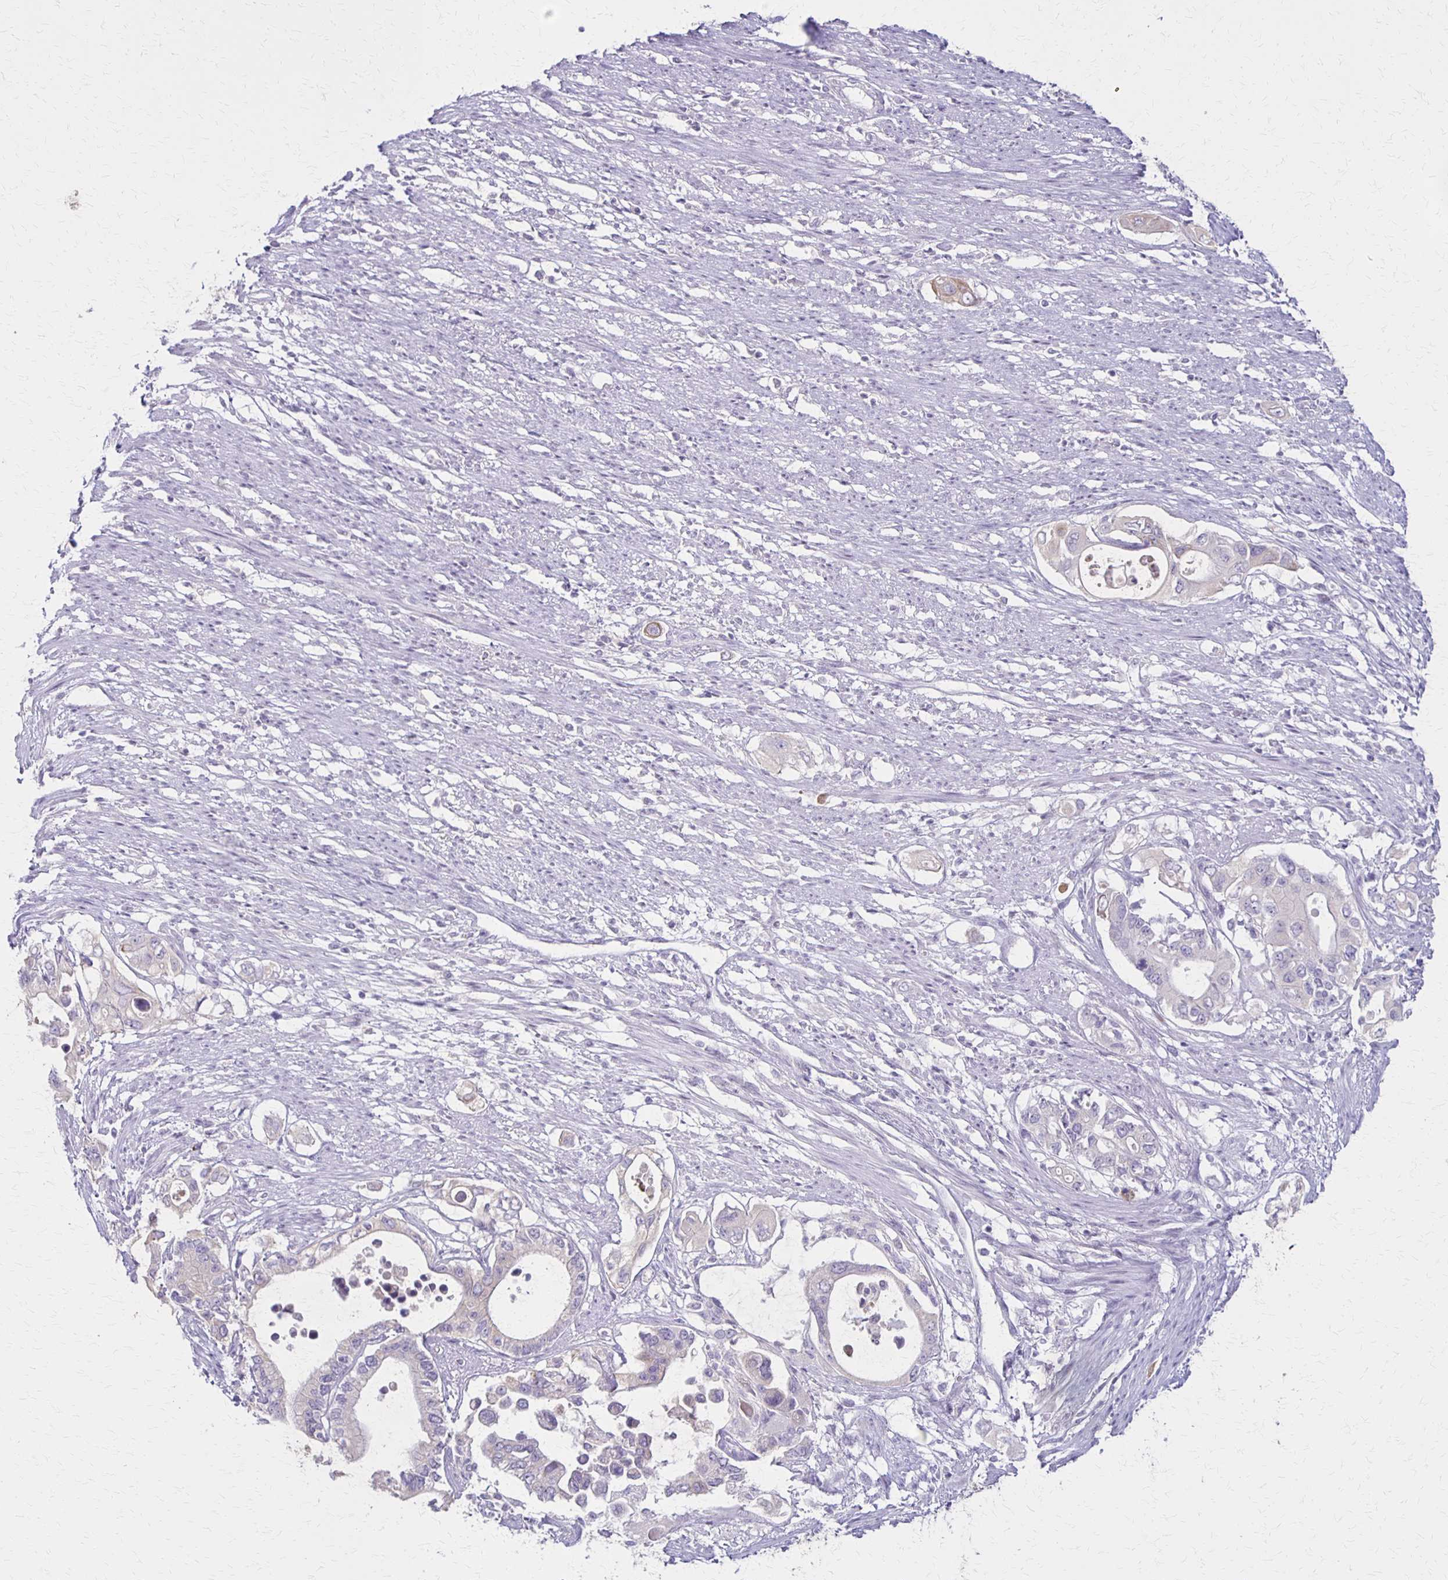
{"staining": {"intensity": "negative", "quantity": "none", "location": "none"}, "tissue": "pancreatic cancer", "cell_type": "Tumor cells", "image_type": "cancer", "snomed": [{"axis": "morphology", "description": "Adenocarcinoma, NOS"}, {"axis": "topography", "description": "Pancreas"}], "caption": "Human pancreatic cancer stained for a protein using IHC shows no expression in tumor cells.", "gene": "SLC35E2B", "patient": {"sex": "female", "age": 63}}